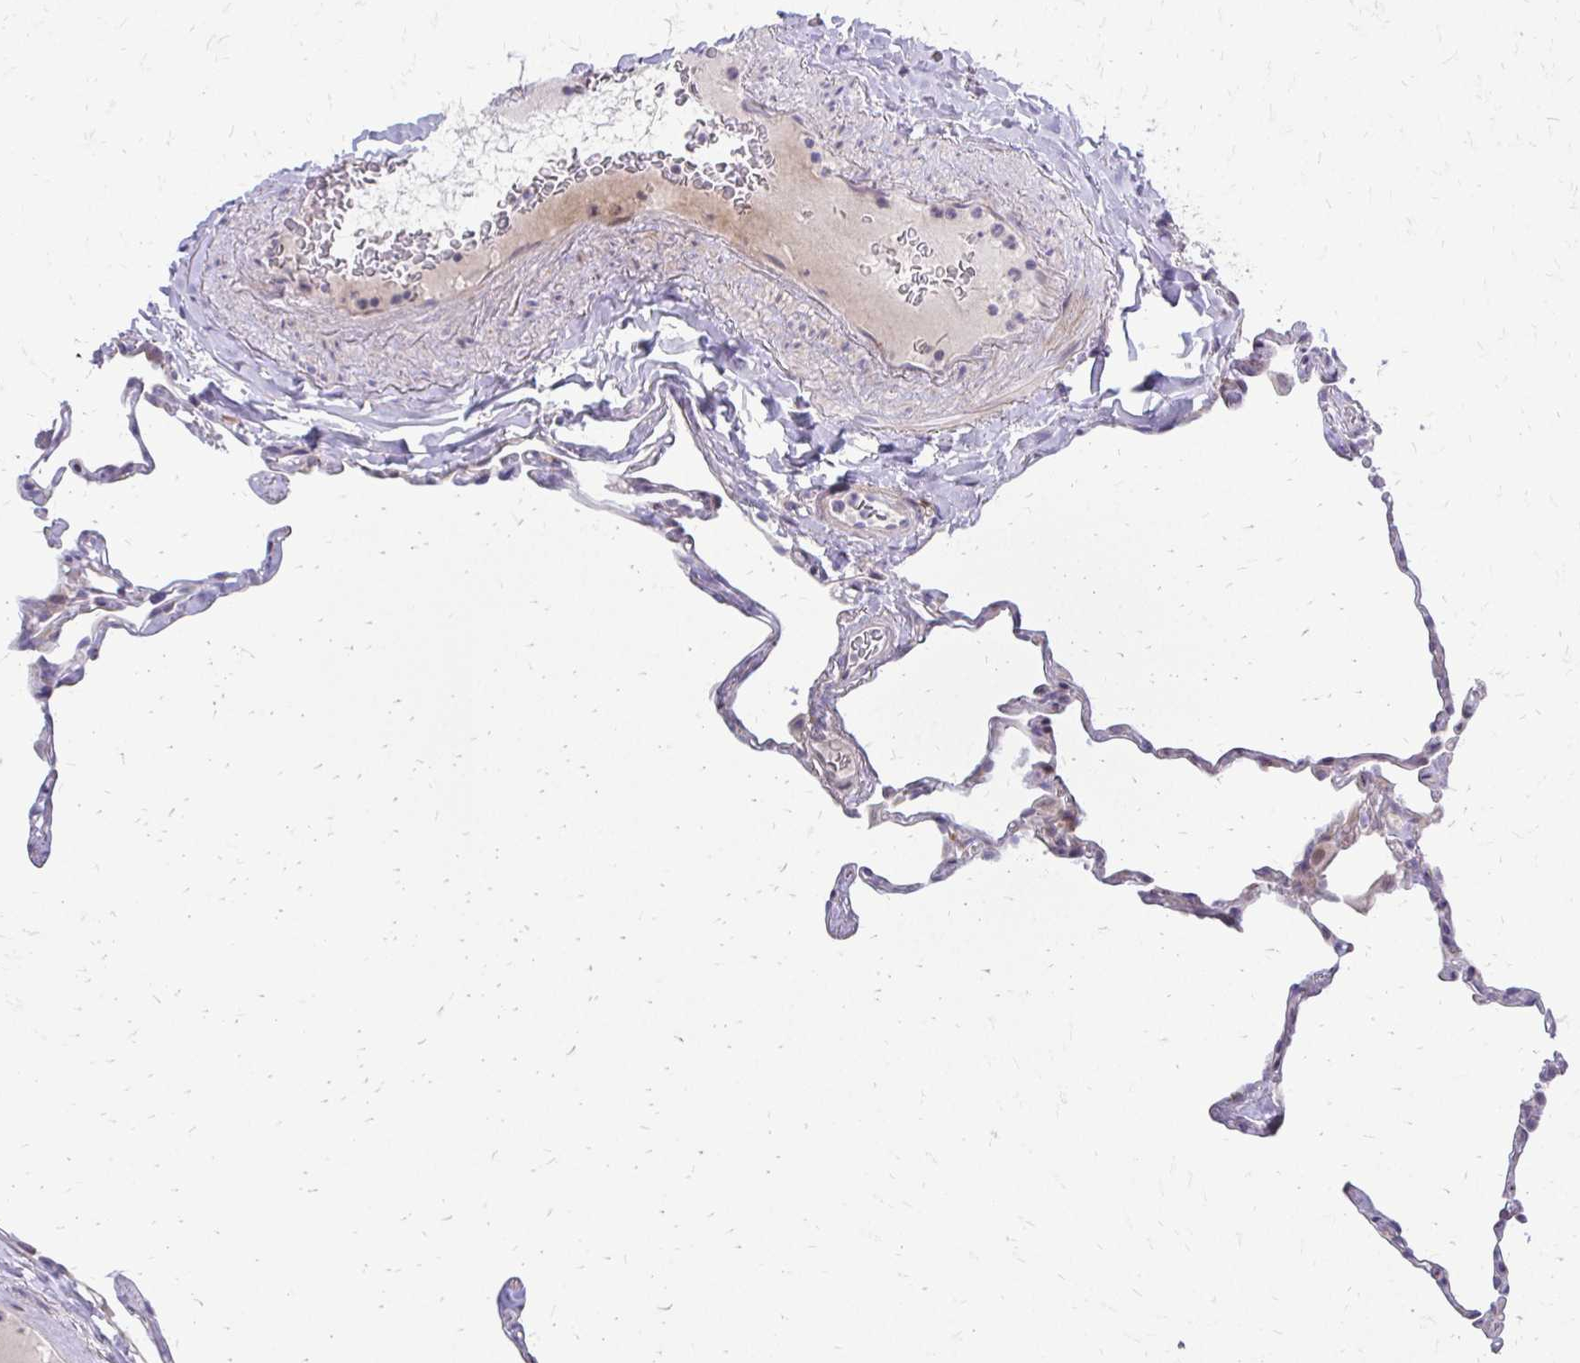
{"staining": {"intensity": "weak", "quantity": "<25%", "location": "cytoplasmic/membranous"}, "tissue": "lung", "cell_type": "Alveolar cells", "image_type": "normal", "snomed": [{"axis": "morphology", "description": "Normal tissue, NOS"}, {"axis": "topography", "description": "Lung"}], "caption": "Immunohistochemical staining of benign lung exhibits no significant expression in alveolar cells. Nuclei are stained in blue.", "gene": "PPDPFL", "patient": {"sex": "male", "age": 65}}